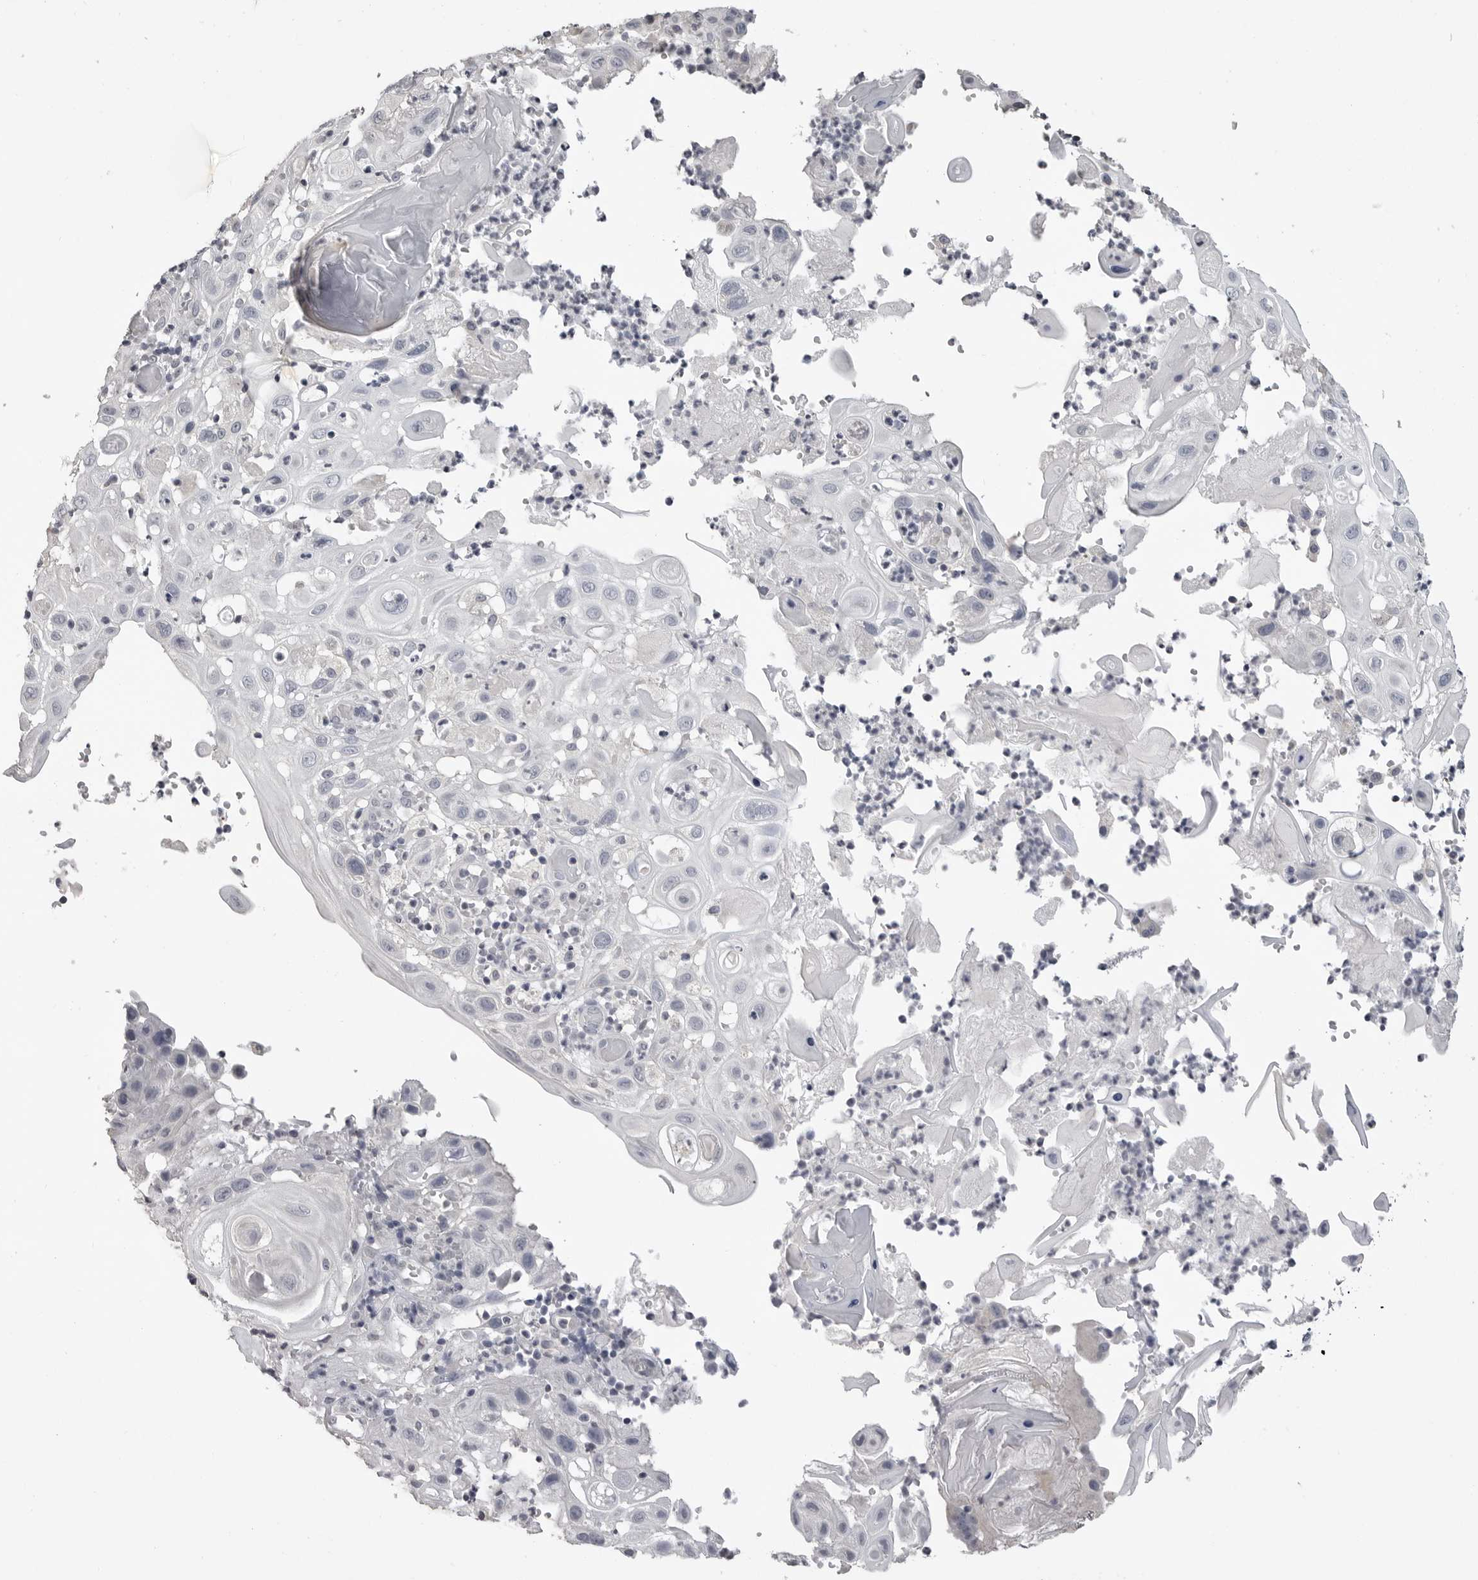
{"staining": {"intensity": "negative", "quantity": "none", "location": "none"}, "tissue": "skin cancer", "cell_type": "Tumor cells", "image_type": "cancer", "snomed": [{"axis": "morphology", "description": "Normal tissue, NOS"}, {"axis": "morphology", "description": "Squamous cell carcinoma, NOS"}, {"axis": "topography", "description": "Skin"}], "caption": "Protein analysis of squamous cell carcinoma (skin) reveals no significant staining in tumor cells.", "gene": "GPN2", "patient": {"sex": "female", "age": 96}}